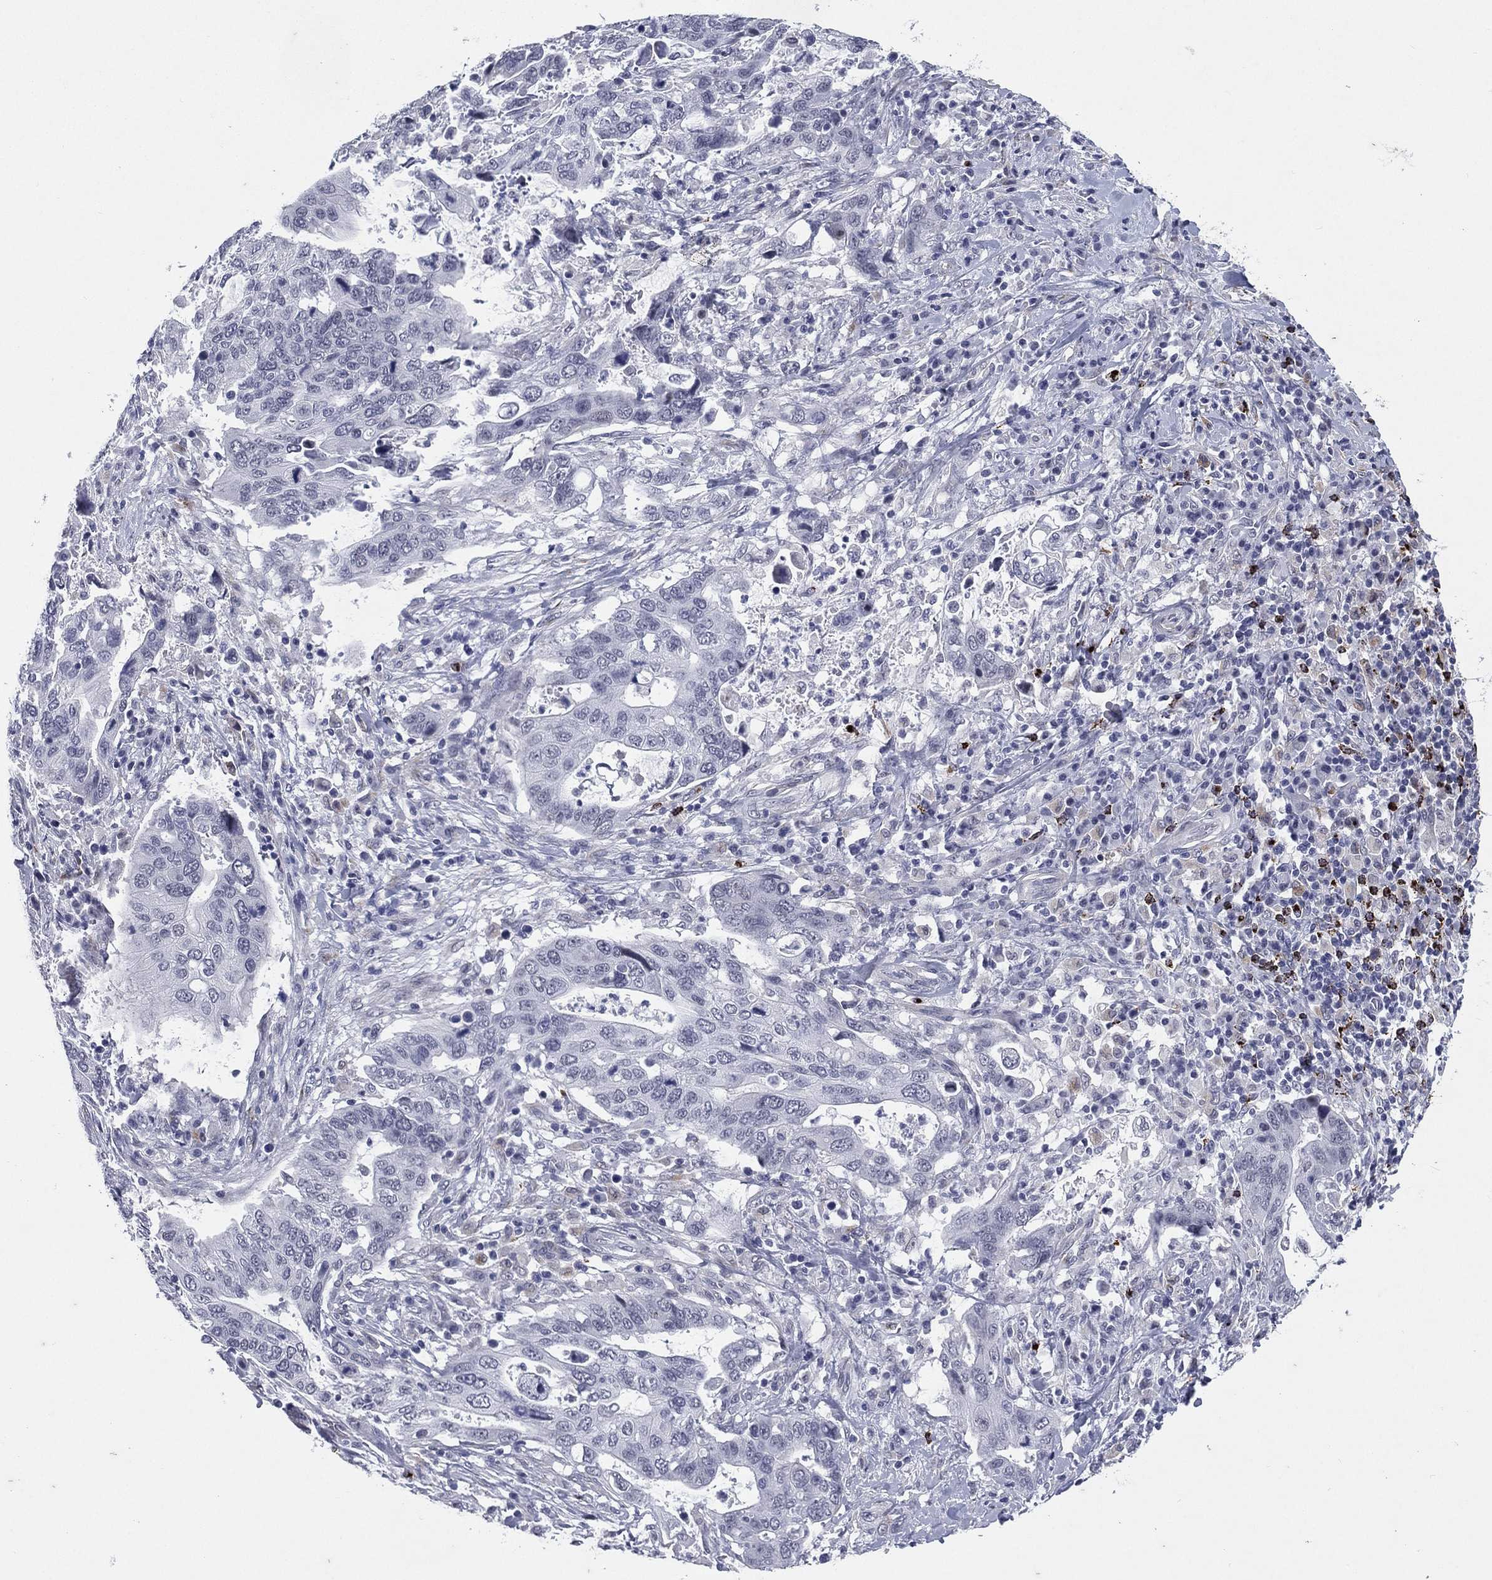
{"staining": {"intensity": "negative", "quantity": "none", "location": "none"}, "tissue": "stomach cancer", "cell_type": "Tumor cells", "image_type": "cancer", "snomed": [{"axis": "morphology", "description": "Adenocarcinoma, NOS"}, {"axis": "topography", "description": "Stomach"}], "caption": "Tumor cells show no significant positivity in stomach adenocarcinoma.", "gene": "HLA-DOA", "patient": {"sex": "male", "age": 54}}